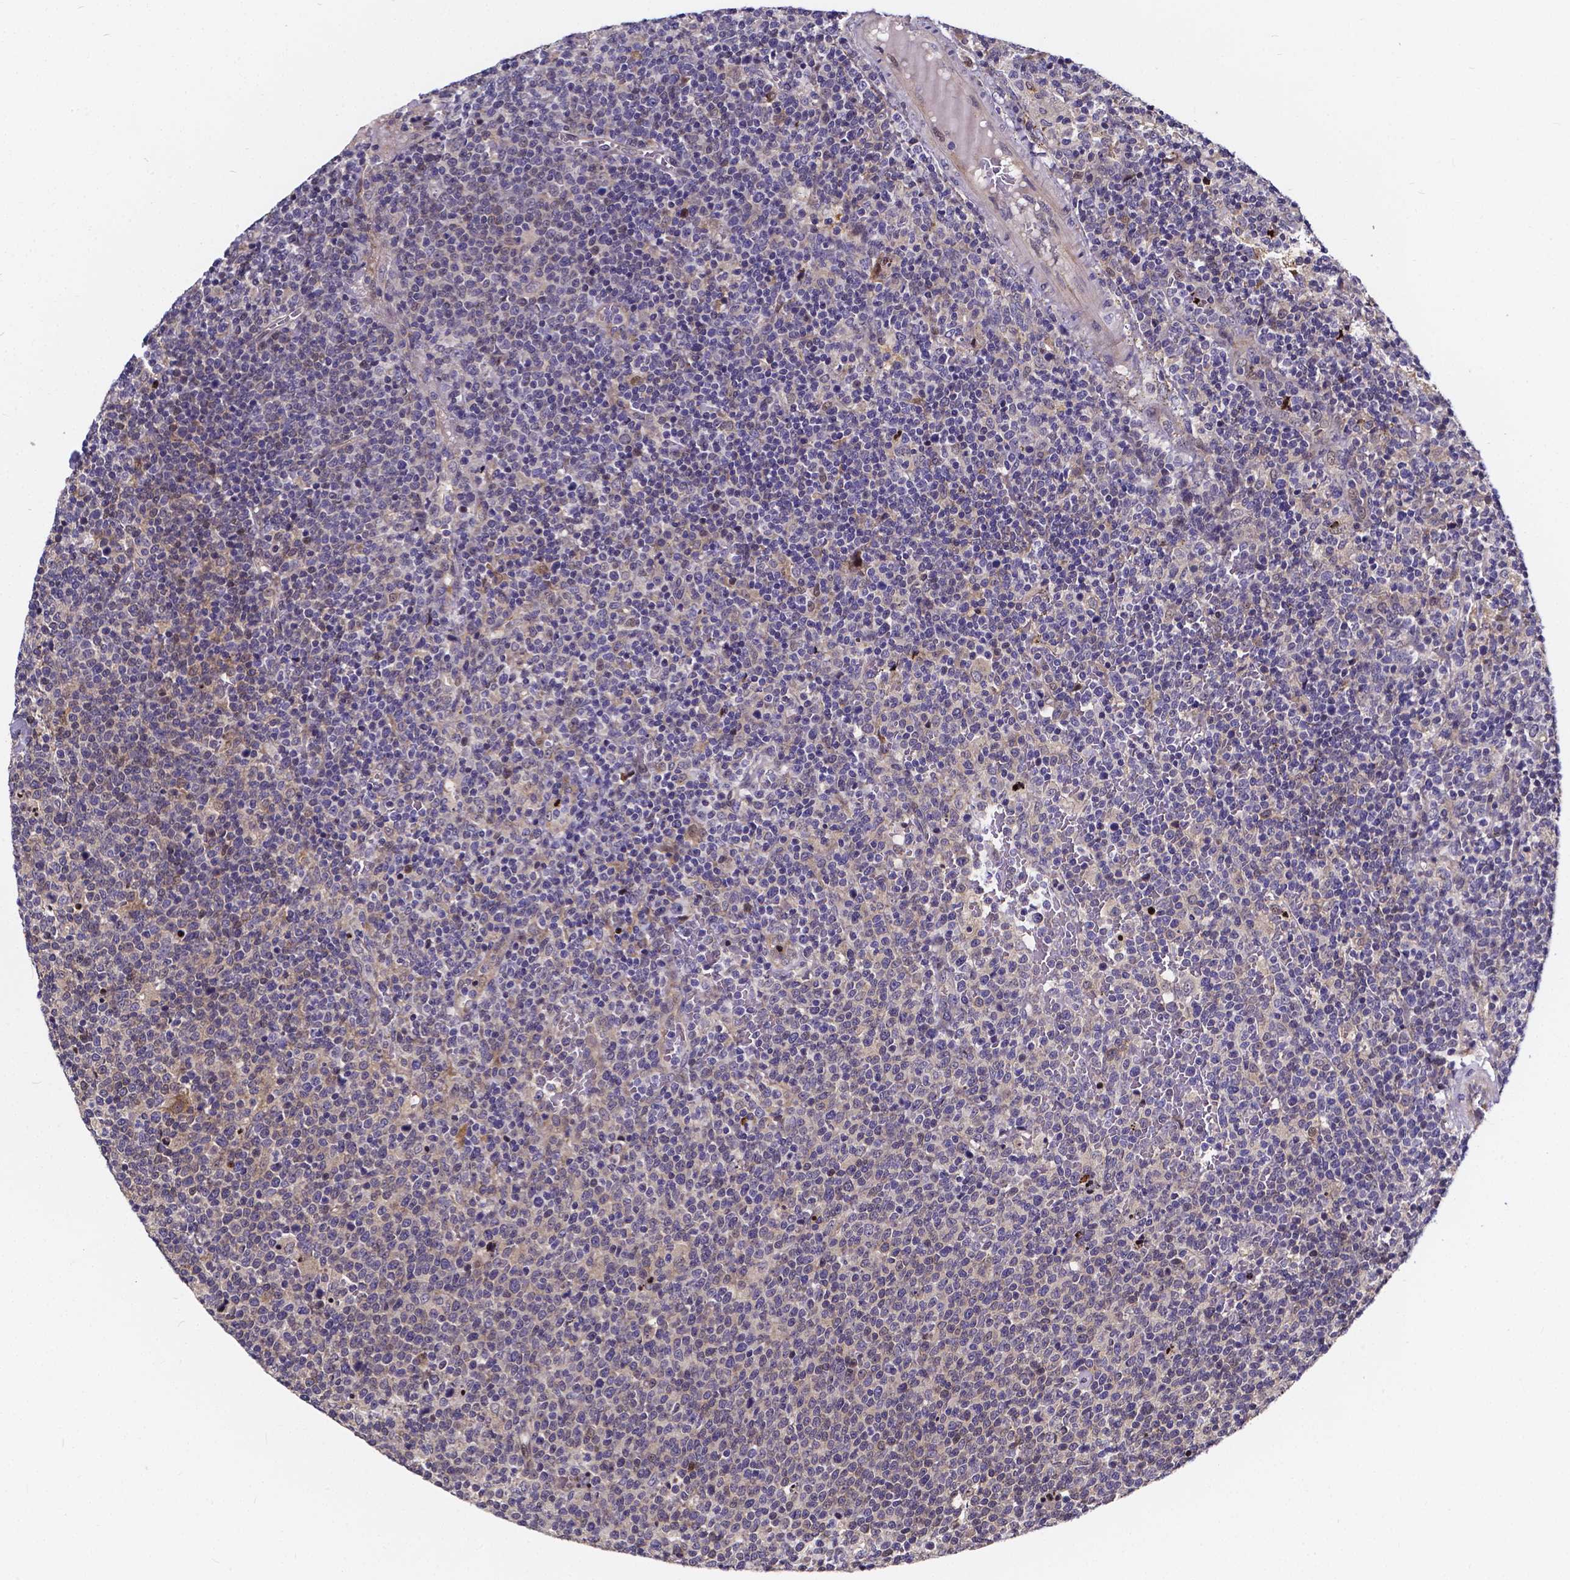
{"staining": {"intensity": "negative", "quantity": "none", "location": "none"}, "tissue": "lymphoma", "cell_type": "Tumor cells", "image_type": "cancer", "snomed": [{"axis": "morphology", "description": "Malignant lymphoma, non-Hodgkin's type, High grade"}, {"axis": "topography", "description": "Lymph node"}], "caption": "An image of lymphoma stained for a protein demonstrates no brown staining in tumor cells.", "gene": "SOWAHA", "patient": {"sex": "male", "age": 61}}